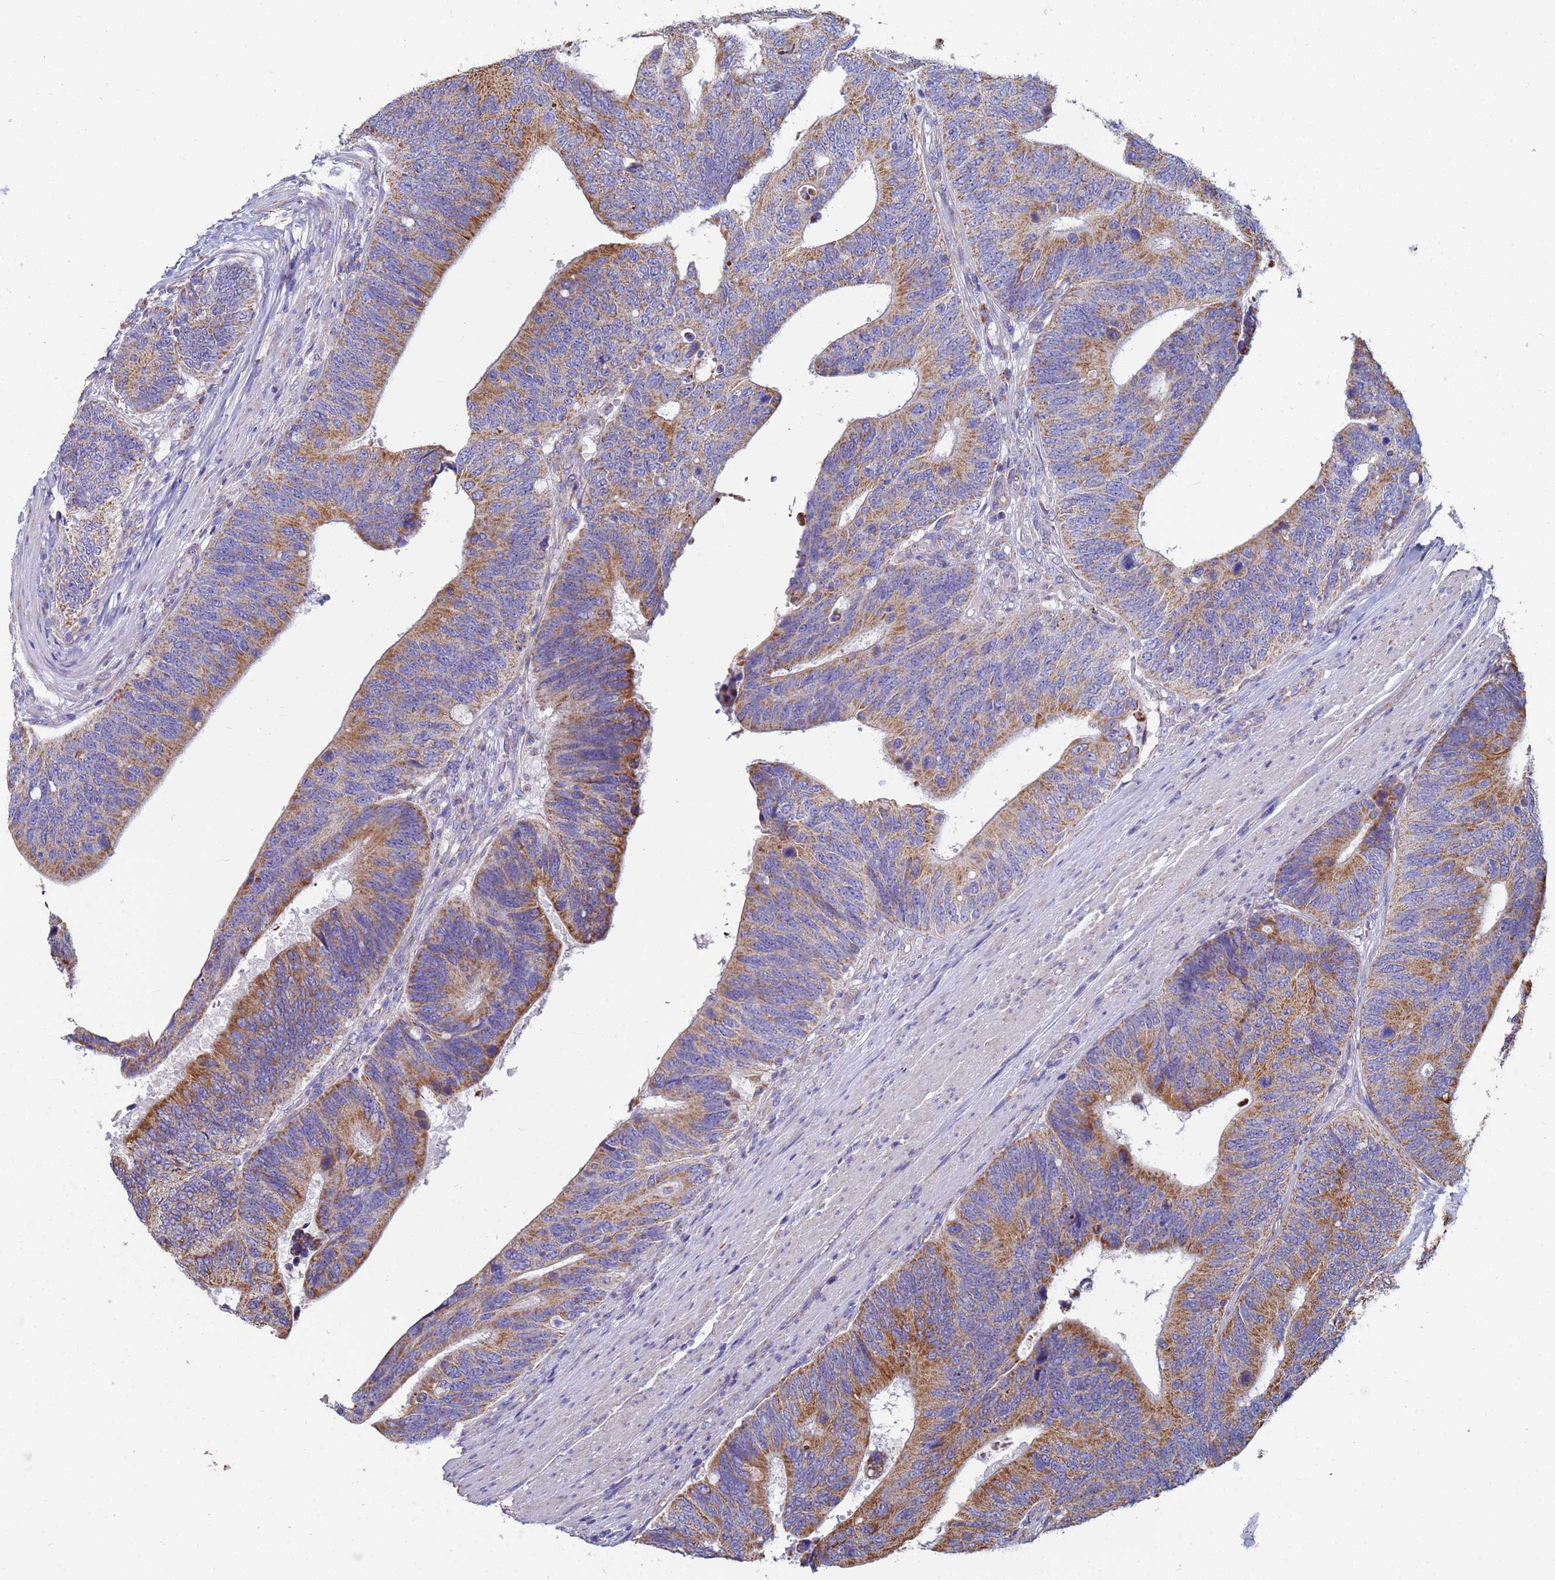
{"staining": {"intensity": "strong", "quantity": "25%-75%", "location": "cytoplasmic/membranous"}, "tissue": "colorectal cancer", "cell_type": "Tumor cells", "image_type": "cancer", "snomed": [{"axis": "morphology", "description": "Adenocarcinoma, NOS"}, {"axis": "topography", "description": "Colon"}], "caption": "Brown immunohistochemical staining in human adenocarcinoma (colorectal) reveals strong cytoplasmic/membranous positivity in approximately 25%-75% of tumor cells.", "gene": "UQCRH", "patient": {"sex": "male", "age": 87}}